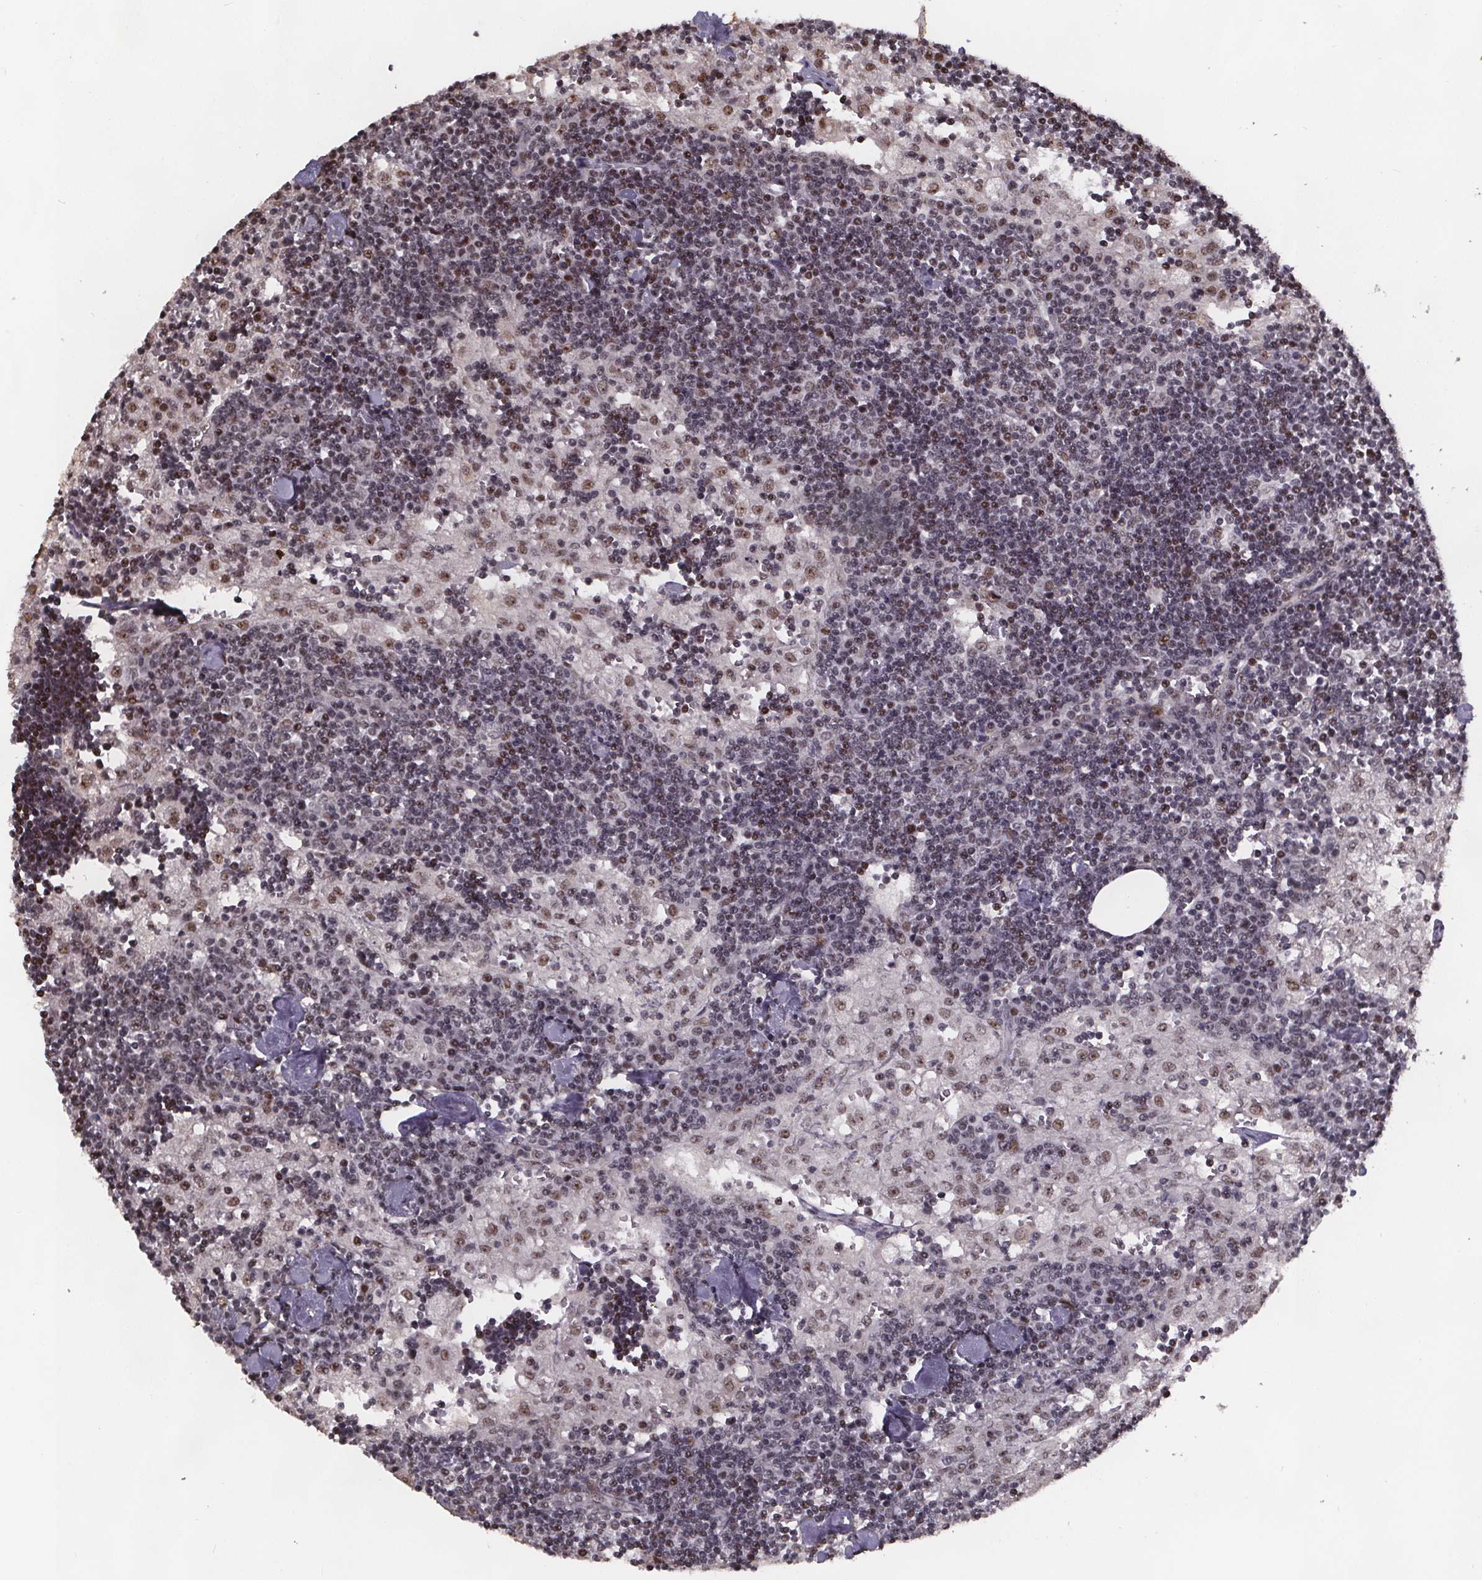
{"staining": {"intensity": "negative", "quantity": "none", "location": "none"}, "tissue": "lymph node", "cell_type": "Germinal center cells", "image_type": "normal", "snomed": [{"axis": "morphology", "description": "Normal tissue, NOS"}, {"axis": "topography", "description": "Lymph node"}], "caption": "A high-resolution micrograph shows immunohistochemistry (IHC) staining of normal lymph node, which demonstrates no significant expression in germinal center cells. (DAB (3,3'-diaminobenzidine) IHC with hematoxylin counter stain).", "gene": "U2SURP", "patient": {"sex": "male", "age": 55}}